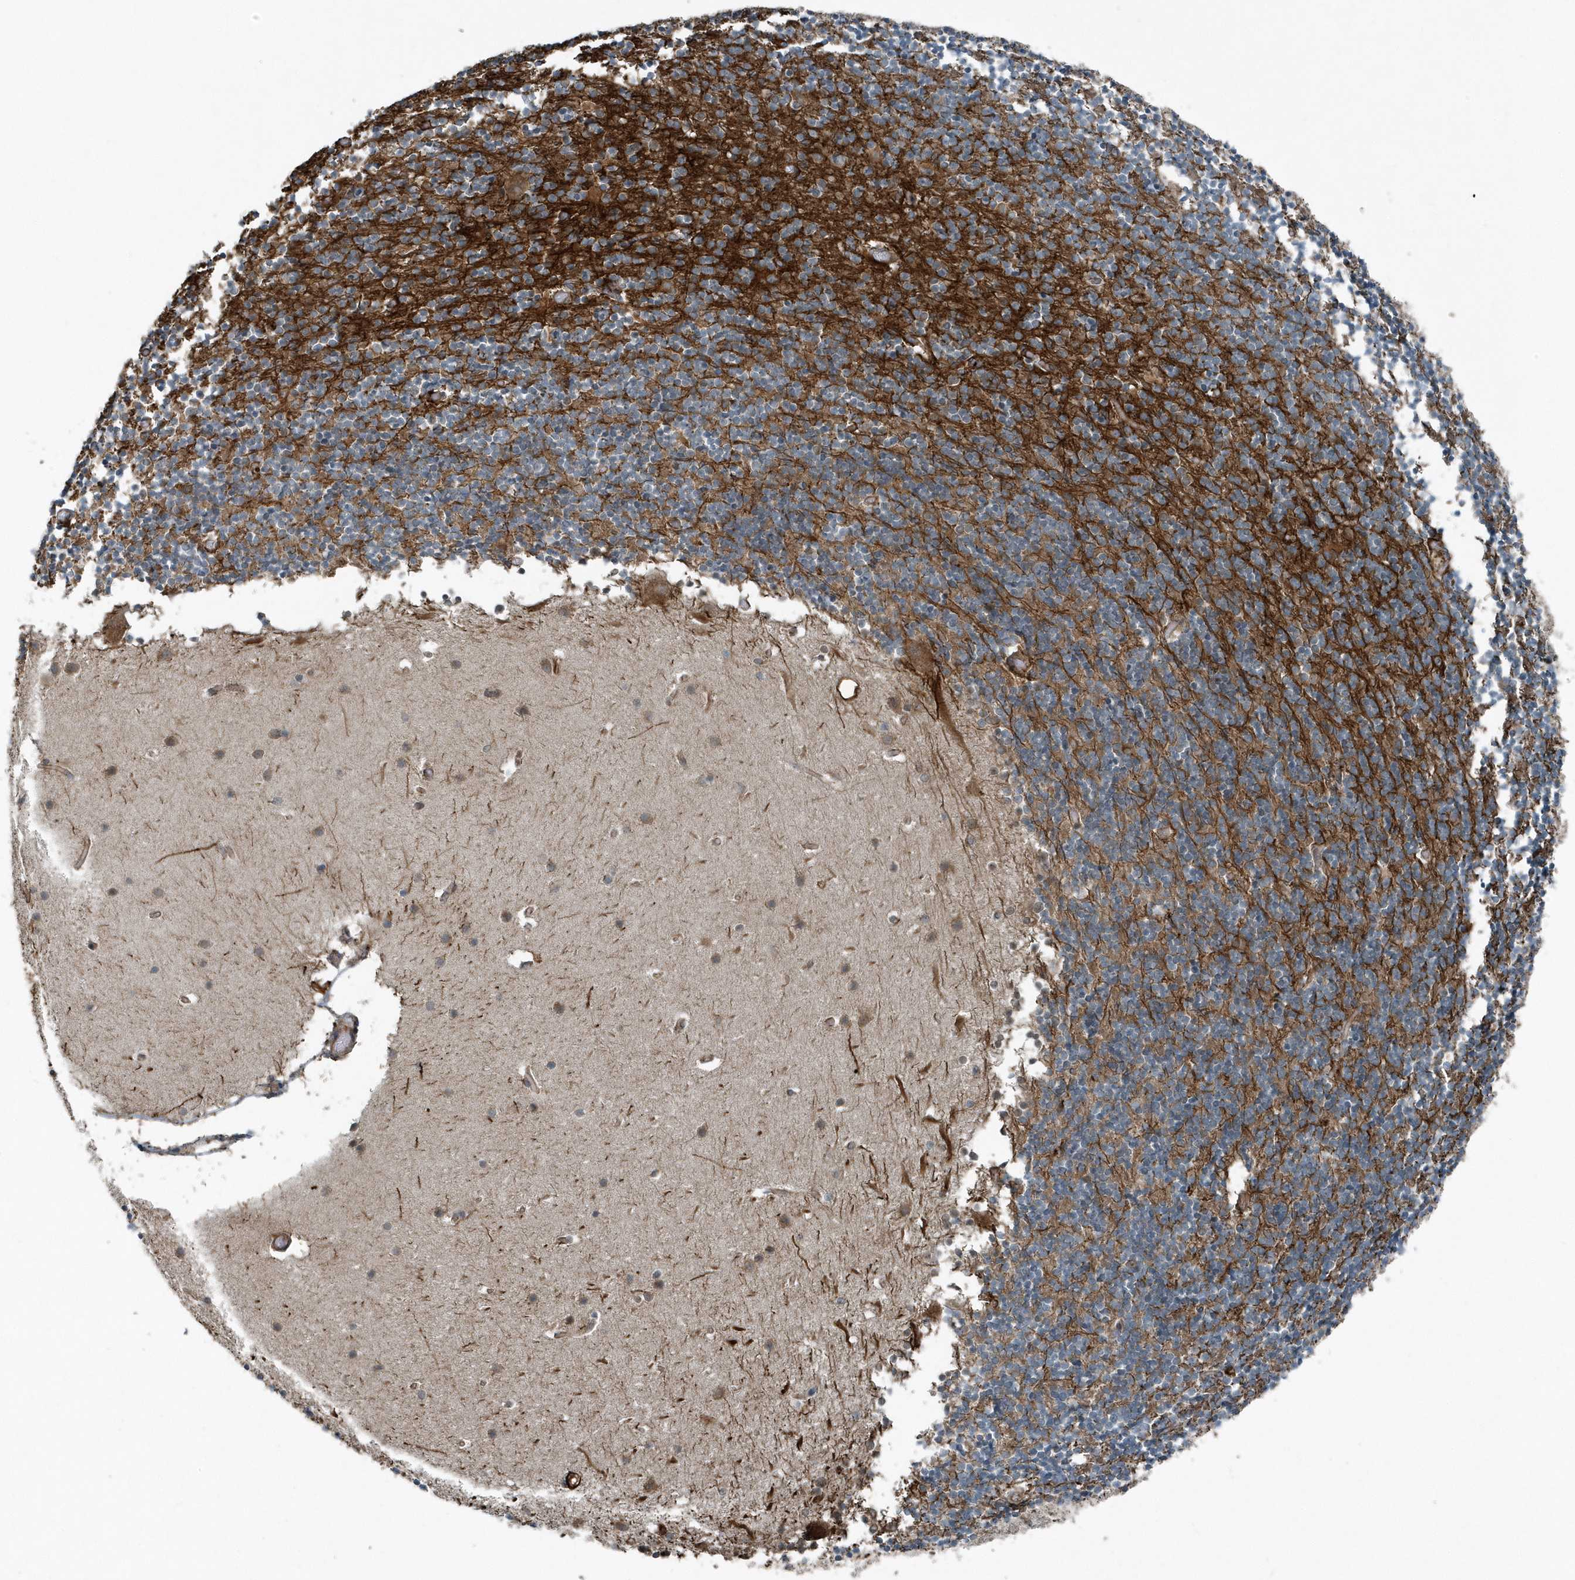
{"staining": {"intensity": "moderate", "quantity": ">75%", "location": "cytoplasmic/membranous"}, "tissue": "cerebellum", "cell_type": "Cells in granular layer", "image_type": "normal", "snomed": [{"axis": "morphology", "description": "Normal tissue, NOS"}, {"axis": "topography", "description": "Cerebellum"}], "caption": "An image showing moderate cytoplasmic/membranous staining in approximately >75% of cells in granular layer in unremarkable cerebellum, as visualized by brown immunohistochemical staining.", "gene": "GCC2", "patient": {"sex": "male", "age": 57}}